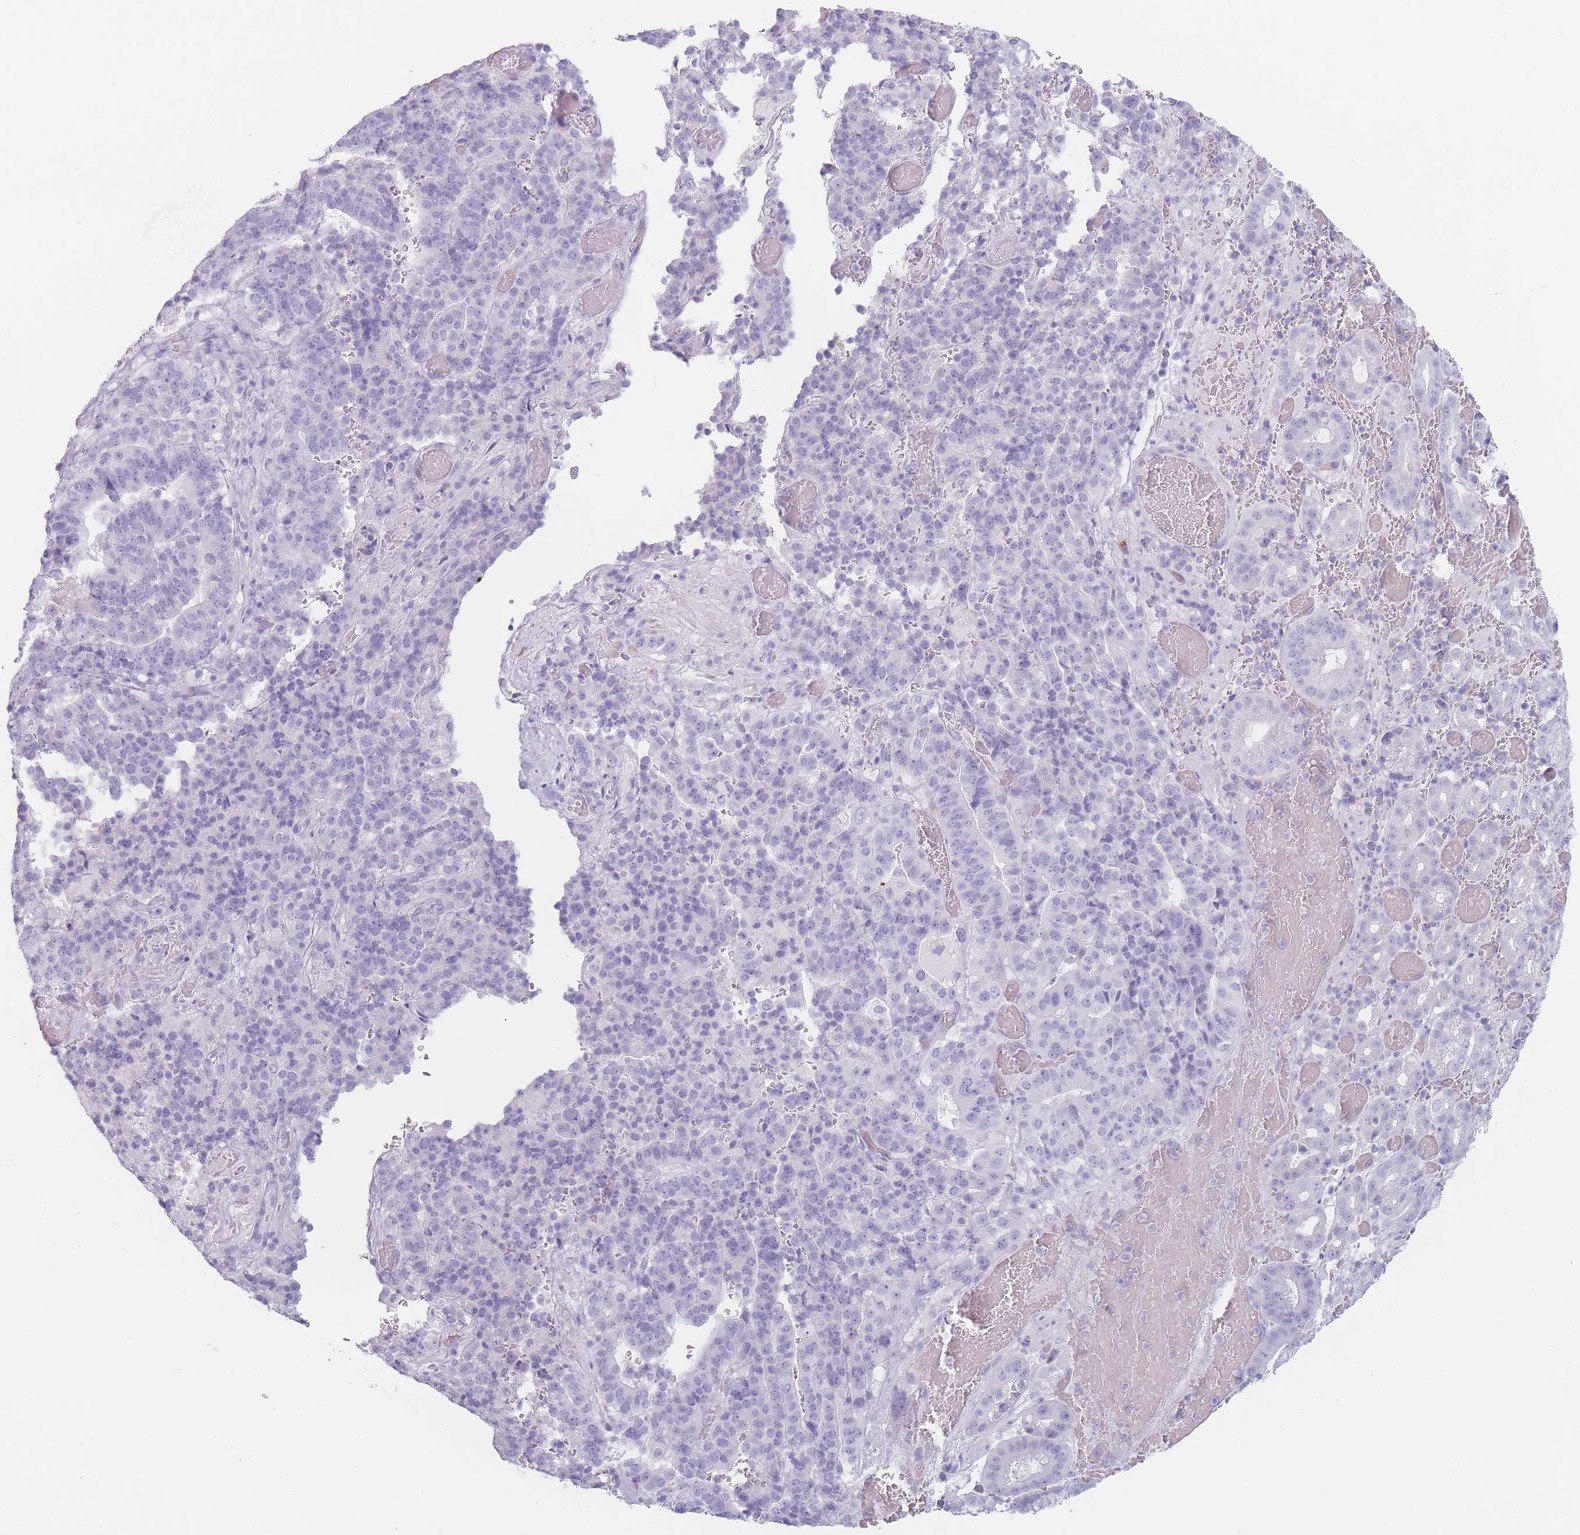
{"staining": {"intensity": "negative", "quantity": "none", "location": "none"}, "tissue": "stomach cancer", "cell_type": "Tumor cells", "image_type": "cancer", "snomed": [{"axis": "morphology", "description": "Adenocarcinoma, NOS"}, {"axis": "topography", "description": "Stomach"}], "caption": "Immunohistochemistry (IHC) histopathology image of human stomach adenocarcinoma stained for a protein (brown), which displays no positivity in tumor cells.", "gene": "GPR12", "patient": {"sex": "male", "age": 48}}